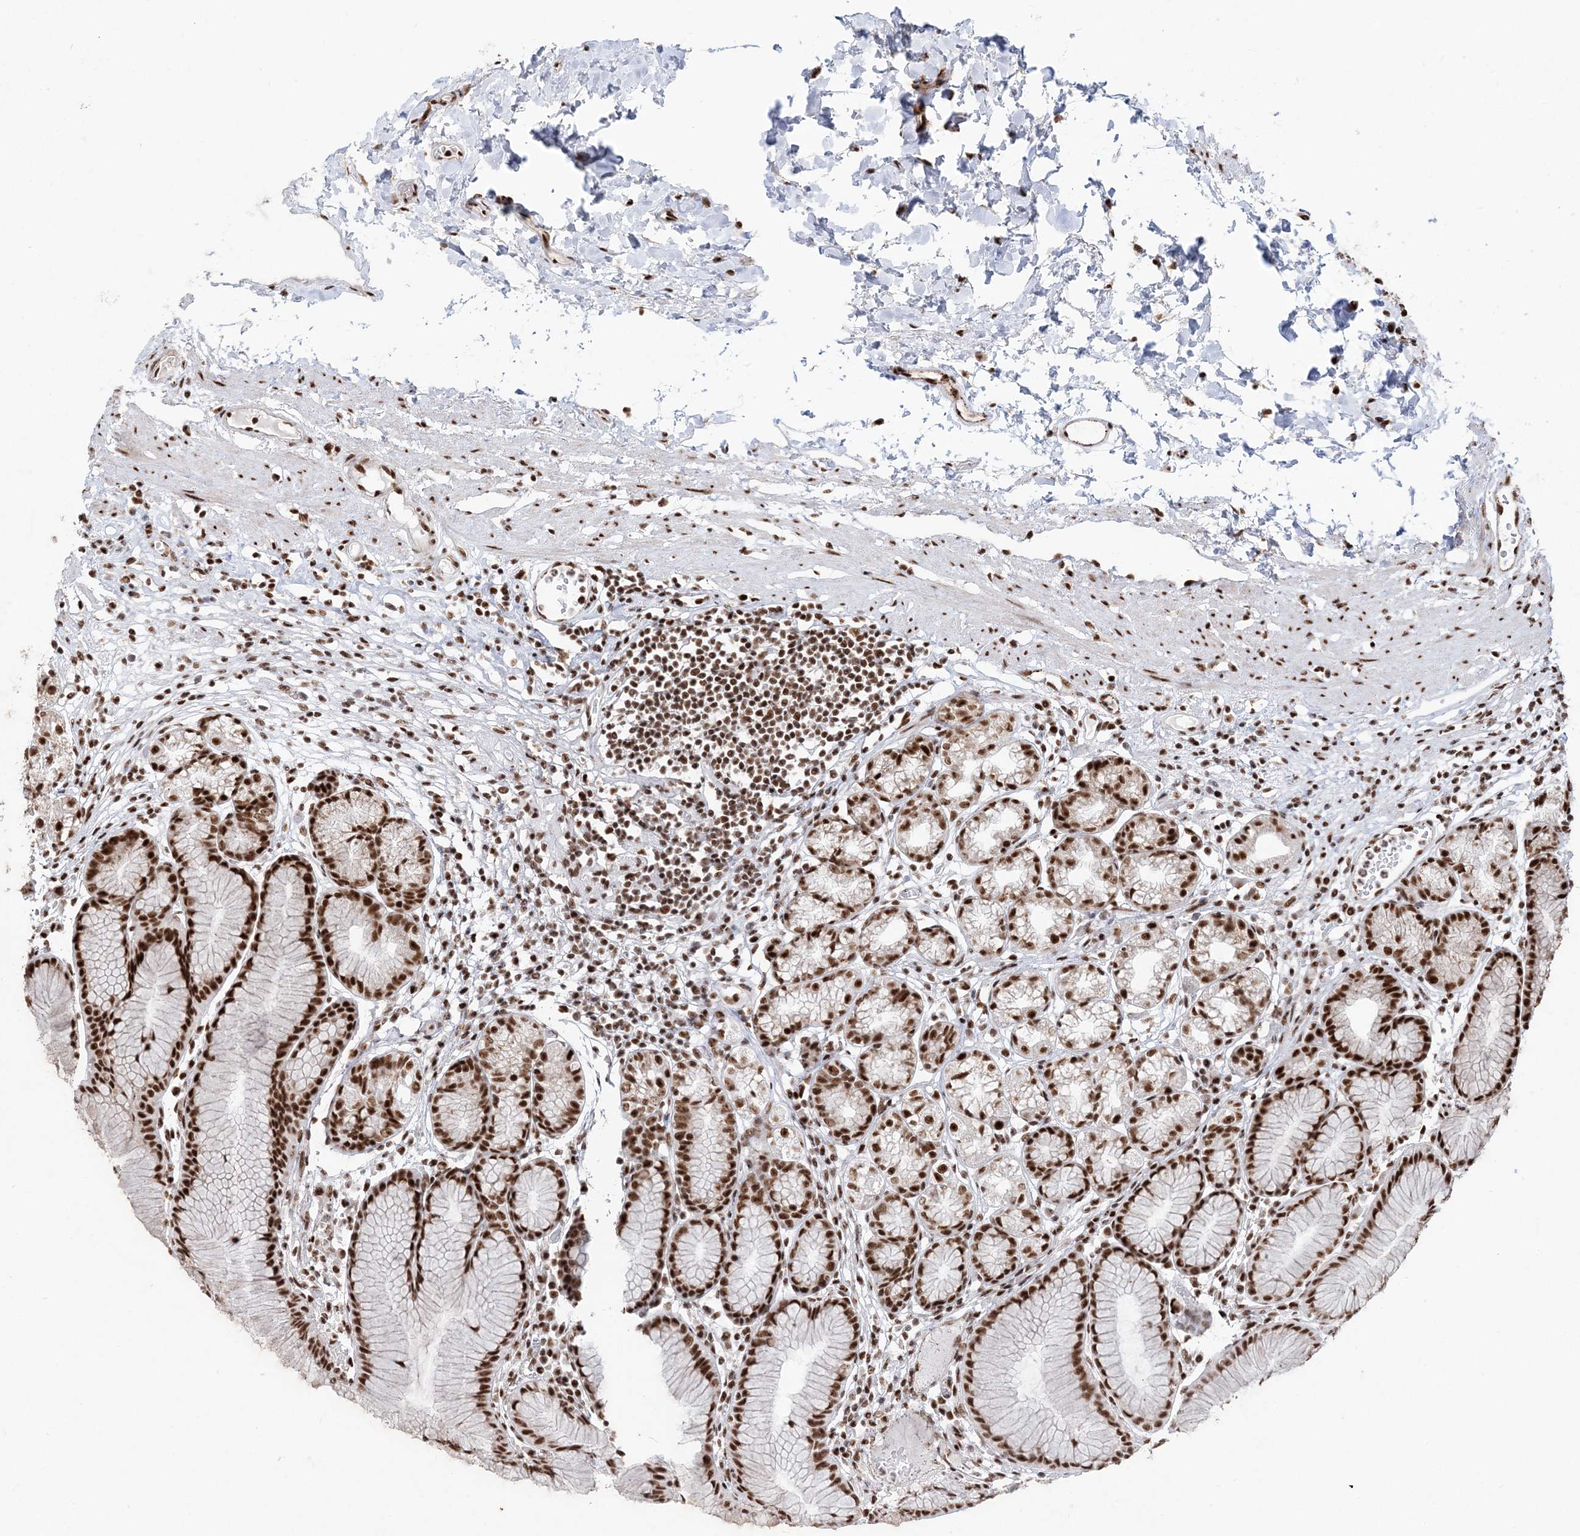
{"staining": {"intensity": "strong", "quantity": ">75%", "location": "nuclear"}, "tissue": "stomach", "cell_type": "Glandular cells", "image_type": "normal", "snomed": [{"axis": "morphology", "description": "Normal tissue, NOS"}, {"axis": "topography", "description": "Stomach"}], "caption": "High-power microscopy captured an IHC photomicrograph of normal stomach, revealing strong nuclear positivity in approximately >75% of glandular cells. Immunohistochemistry (ihc) stains the protein of interest in brown and the nuclei are stained blue.", "gene": "RBM17", "patient": {"sex": "female", "age": 57}}